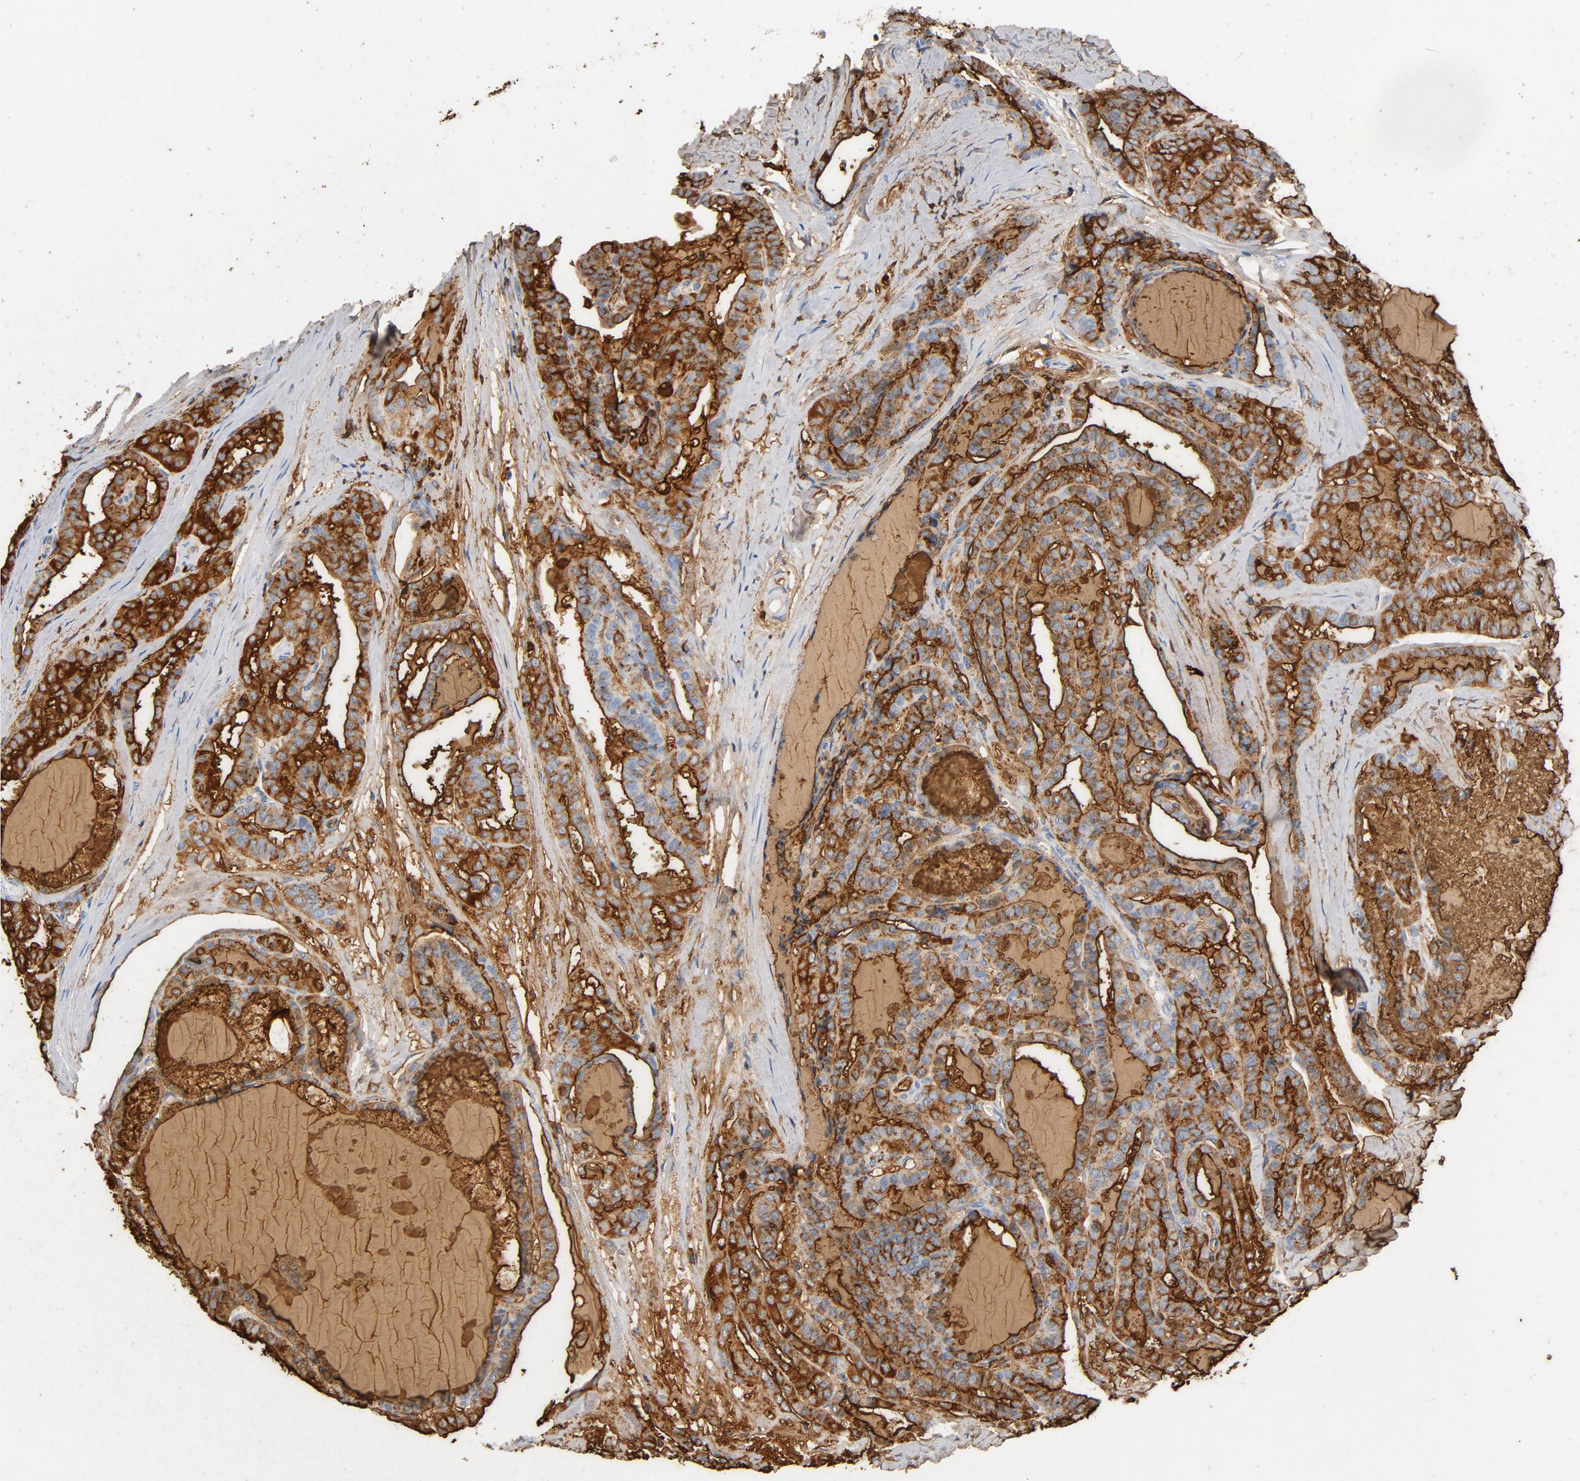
{"staining": {"intensity": "strong", "quantity": ">75%", "location": "cytoplasmic/membranous"}, "tissue": "thyroid cancer", "cell_type": "Tumor cells", "image_type": "cancer", "snomed": [{"axis": "morphology", "description": "Carcinoma, NOS"}, {"axis": "topography", "description": "Thyroid gland"}], "caption": "Tumor cells reveal high levels of strong cytoplasmic/membranous staining in approximately >75% of cells in thyroid cancer (carcinoma). (DAB (3,3'-diaminobenzidine) IHC with brightfield microscopy, high magnification).", "gene": "PTPRB", "patient": {"sex": "female", "age": 91}}